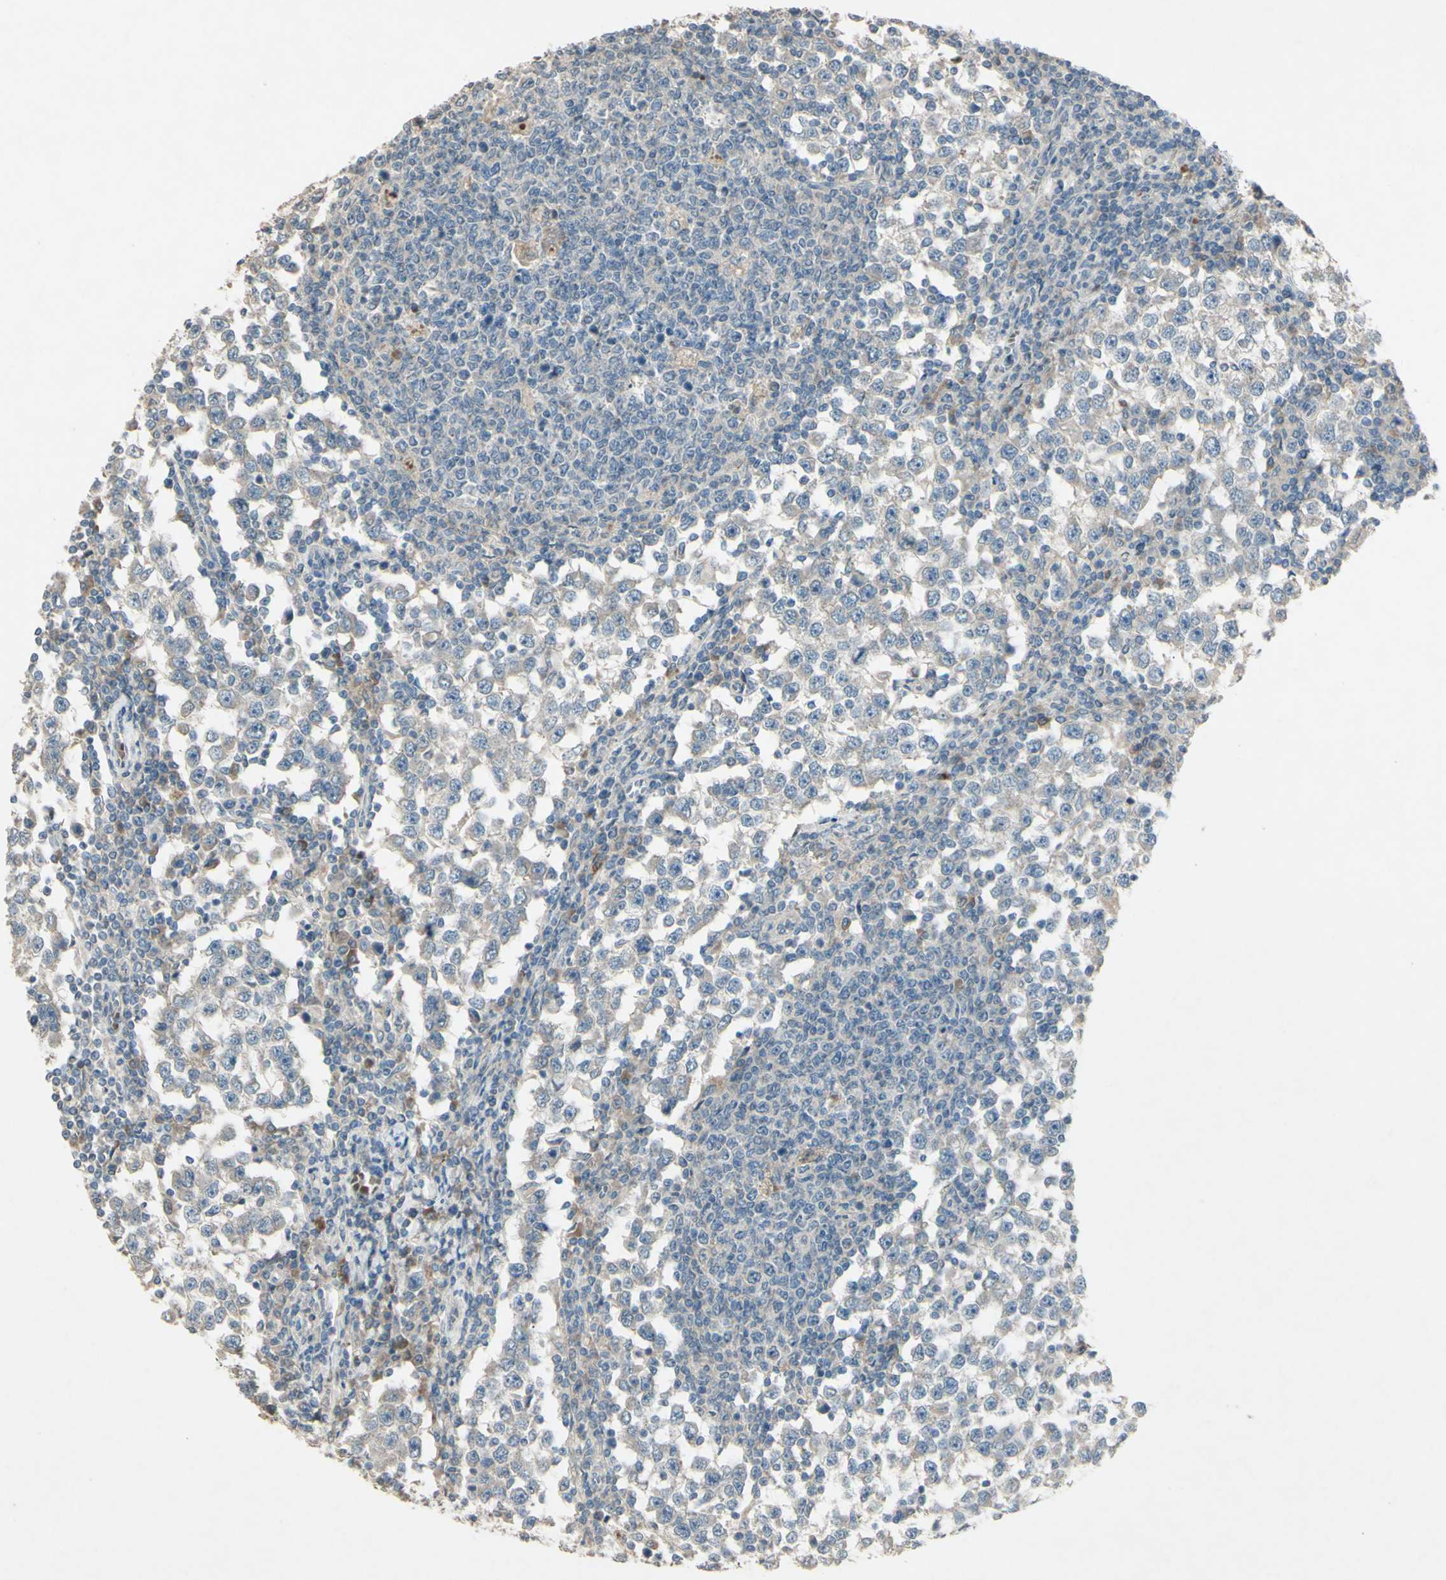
{"staining": {"intensity": "weak", "quantity": "25%-75%", "location": "cytoplasmic/membranous"}, "tissue": "testis cancer", "cell_type": "Tumor cells", "image_type": "cancer", "snomed": [{"axis": "morphology", "description": "Seminoma, NOS"}, {"axis": "topography", "description": "Testis"}], "caption": "A micrograph showing weak cytoplasmic/membranous positivity in about 25%-75% of tumor cells in testis cancer, as visualized by brown immunohistochemical staining.", "gene": "TIMM21", "patient": {"sex": "male", "age": 65}}